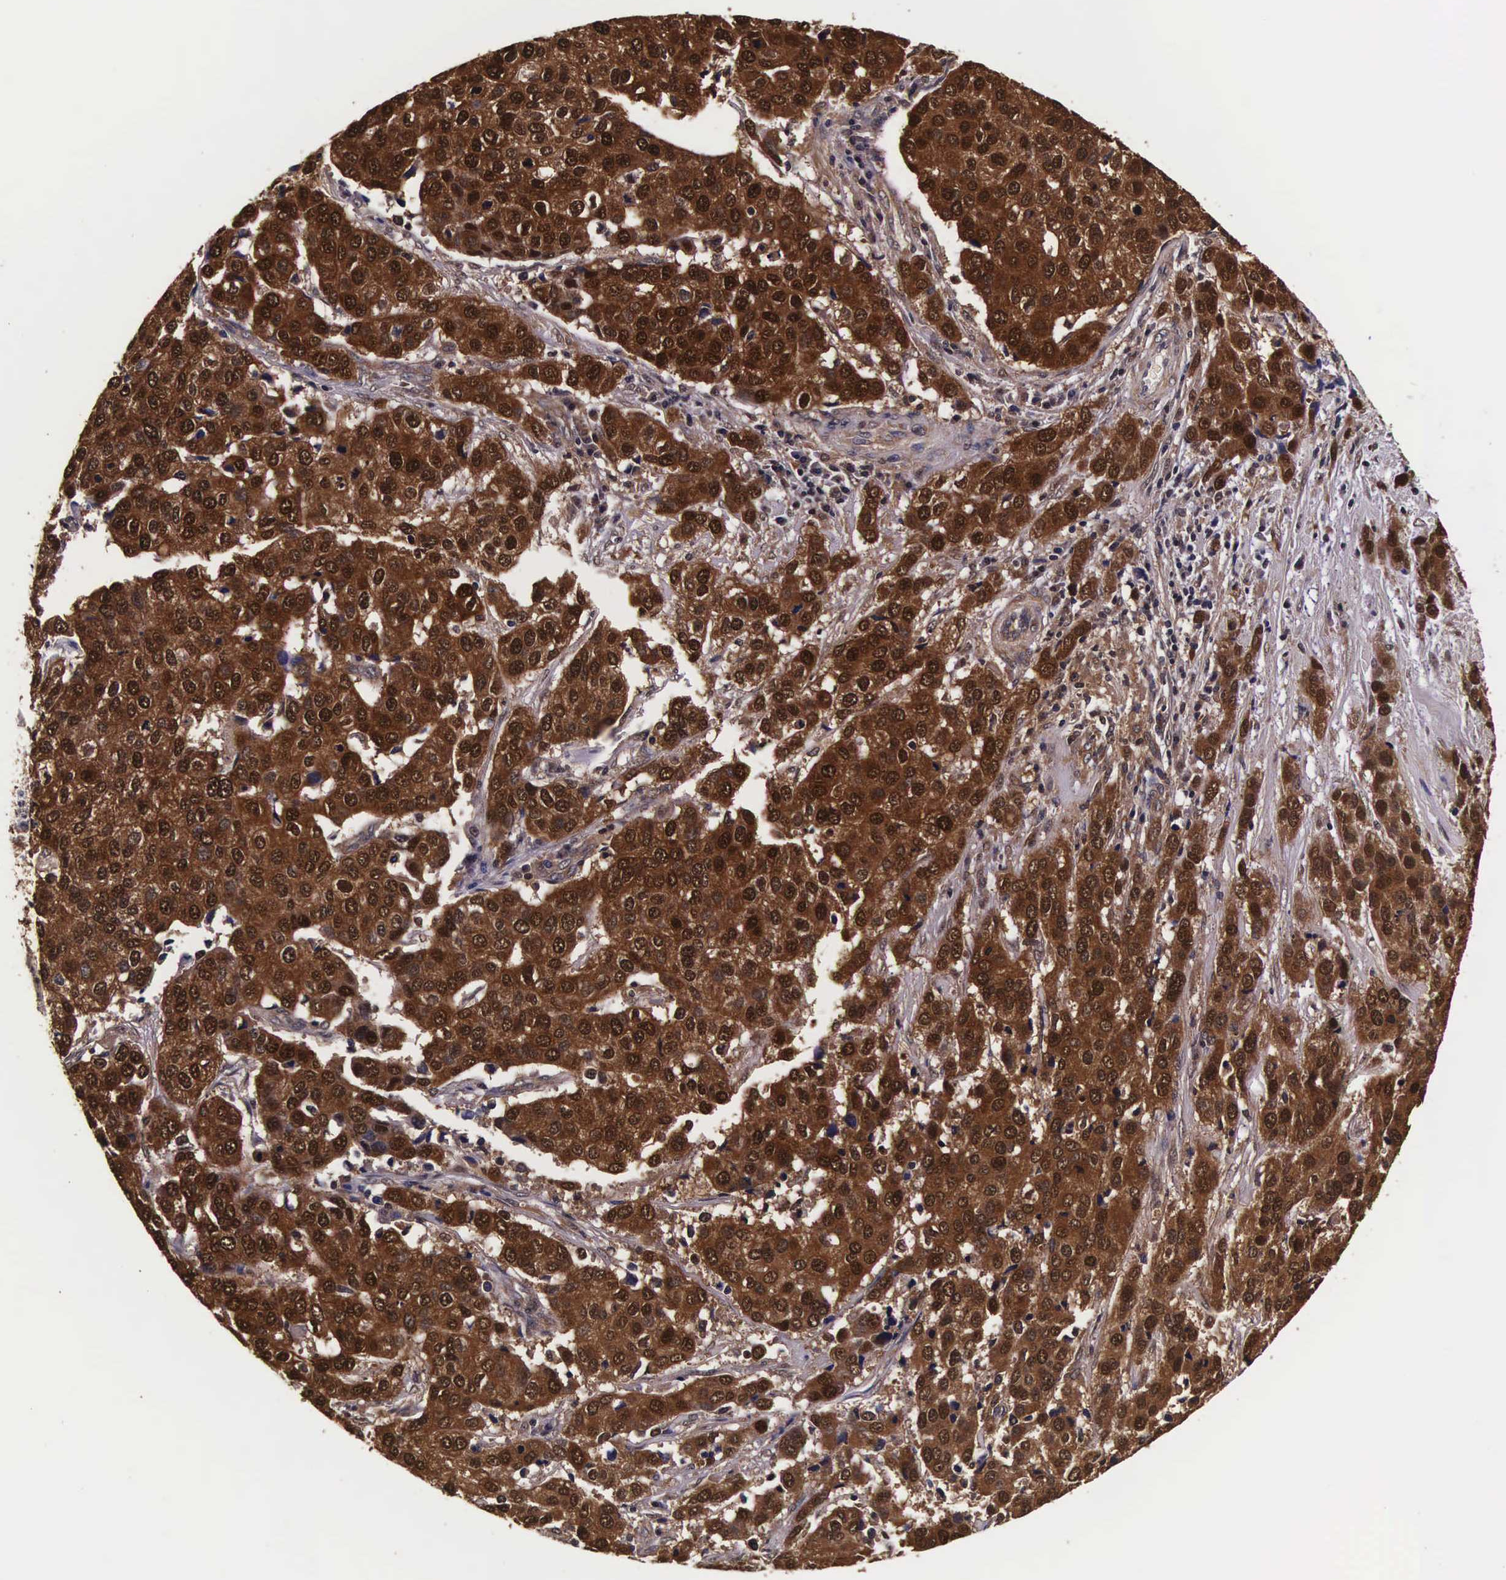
{"staining": {"intensity": "strong", "quantity": ">75%", "location": "cytoplasmic/membranous,nuclear"}, "tissue": "cervical cancer", "cell_type": "Tumor cells", "image_type": "cancer", "snomed": [{"axis": "morphology", "description": "Squamous cell carcinoma, NOS"}, {"axis": "topography", "description": "Cervix"}], "caption": "A histopathology image showing strong cytoplasmic/membranous and nuclear expression in approximately >75% of tumor cells in cervical cancer (squamous cell carcinoma), as visualized by brown immunohistochemical staining.", "gene": "TECPR2", "patient": {"sex": "female", "age": 54}}